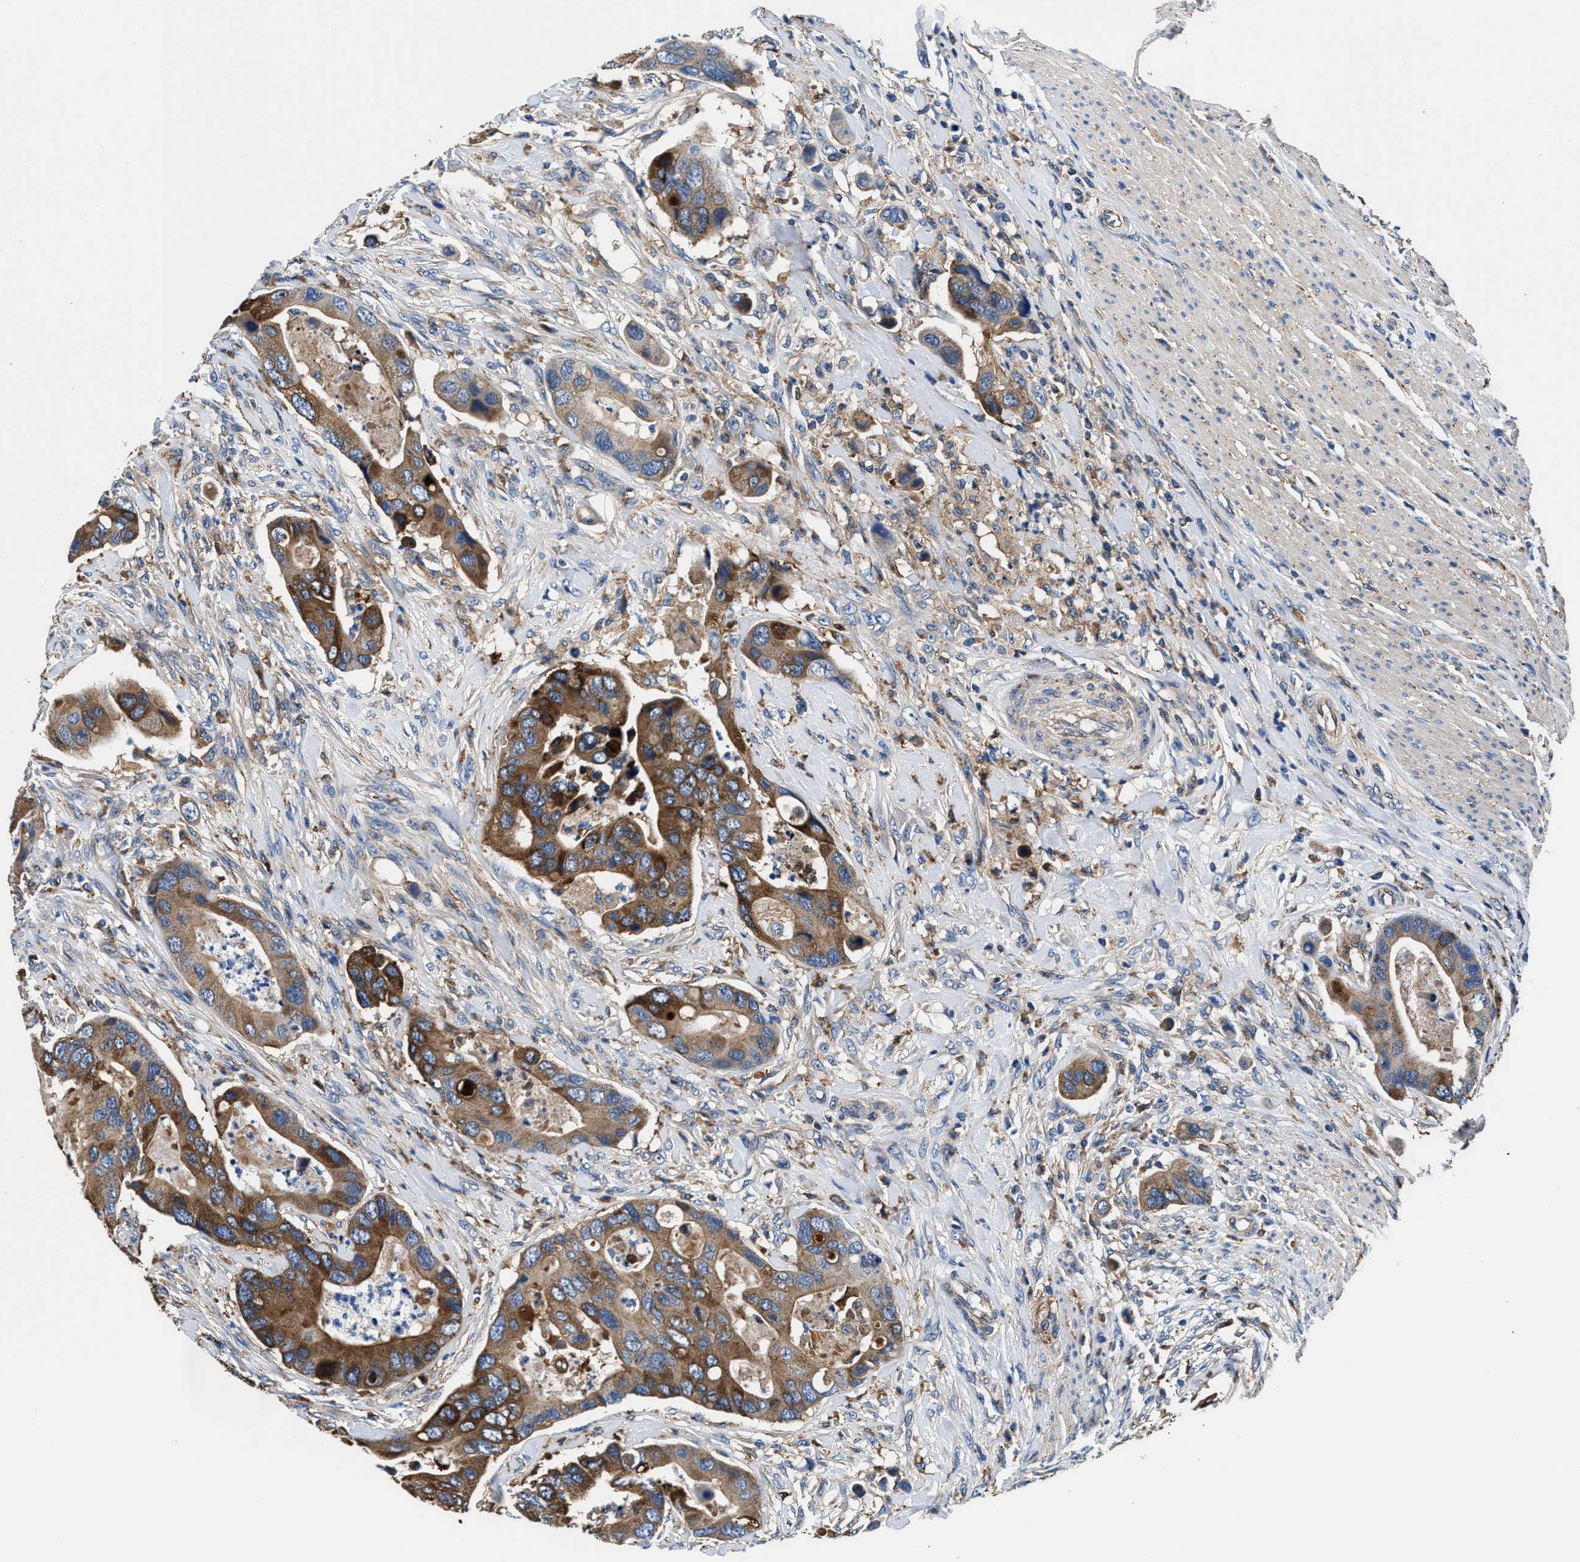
{"staining": {"intensity": "moderate", "quantity": ">75%", "location": "cytoplasmic/membranous"}, "tissue": "colorectal cancer", "cell_type": "Tumor cells", "image_type": "cancer", "snomed": [{"axis": "morphology", "description": "Adenocarcinoma, NOS"}, {"axis": "topography", "description": "Rectum"}], "caption": "The immunohistochemical stain highlights moderate cytoplasmic/membranous expression in tumor cells of colorectal cancer tissue.", "gene": "PPP1R9B", "patient": {"sex": "female", "age": 57}}